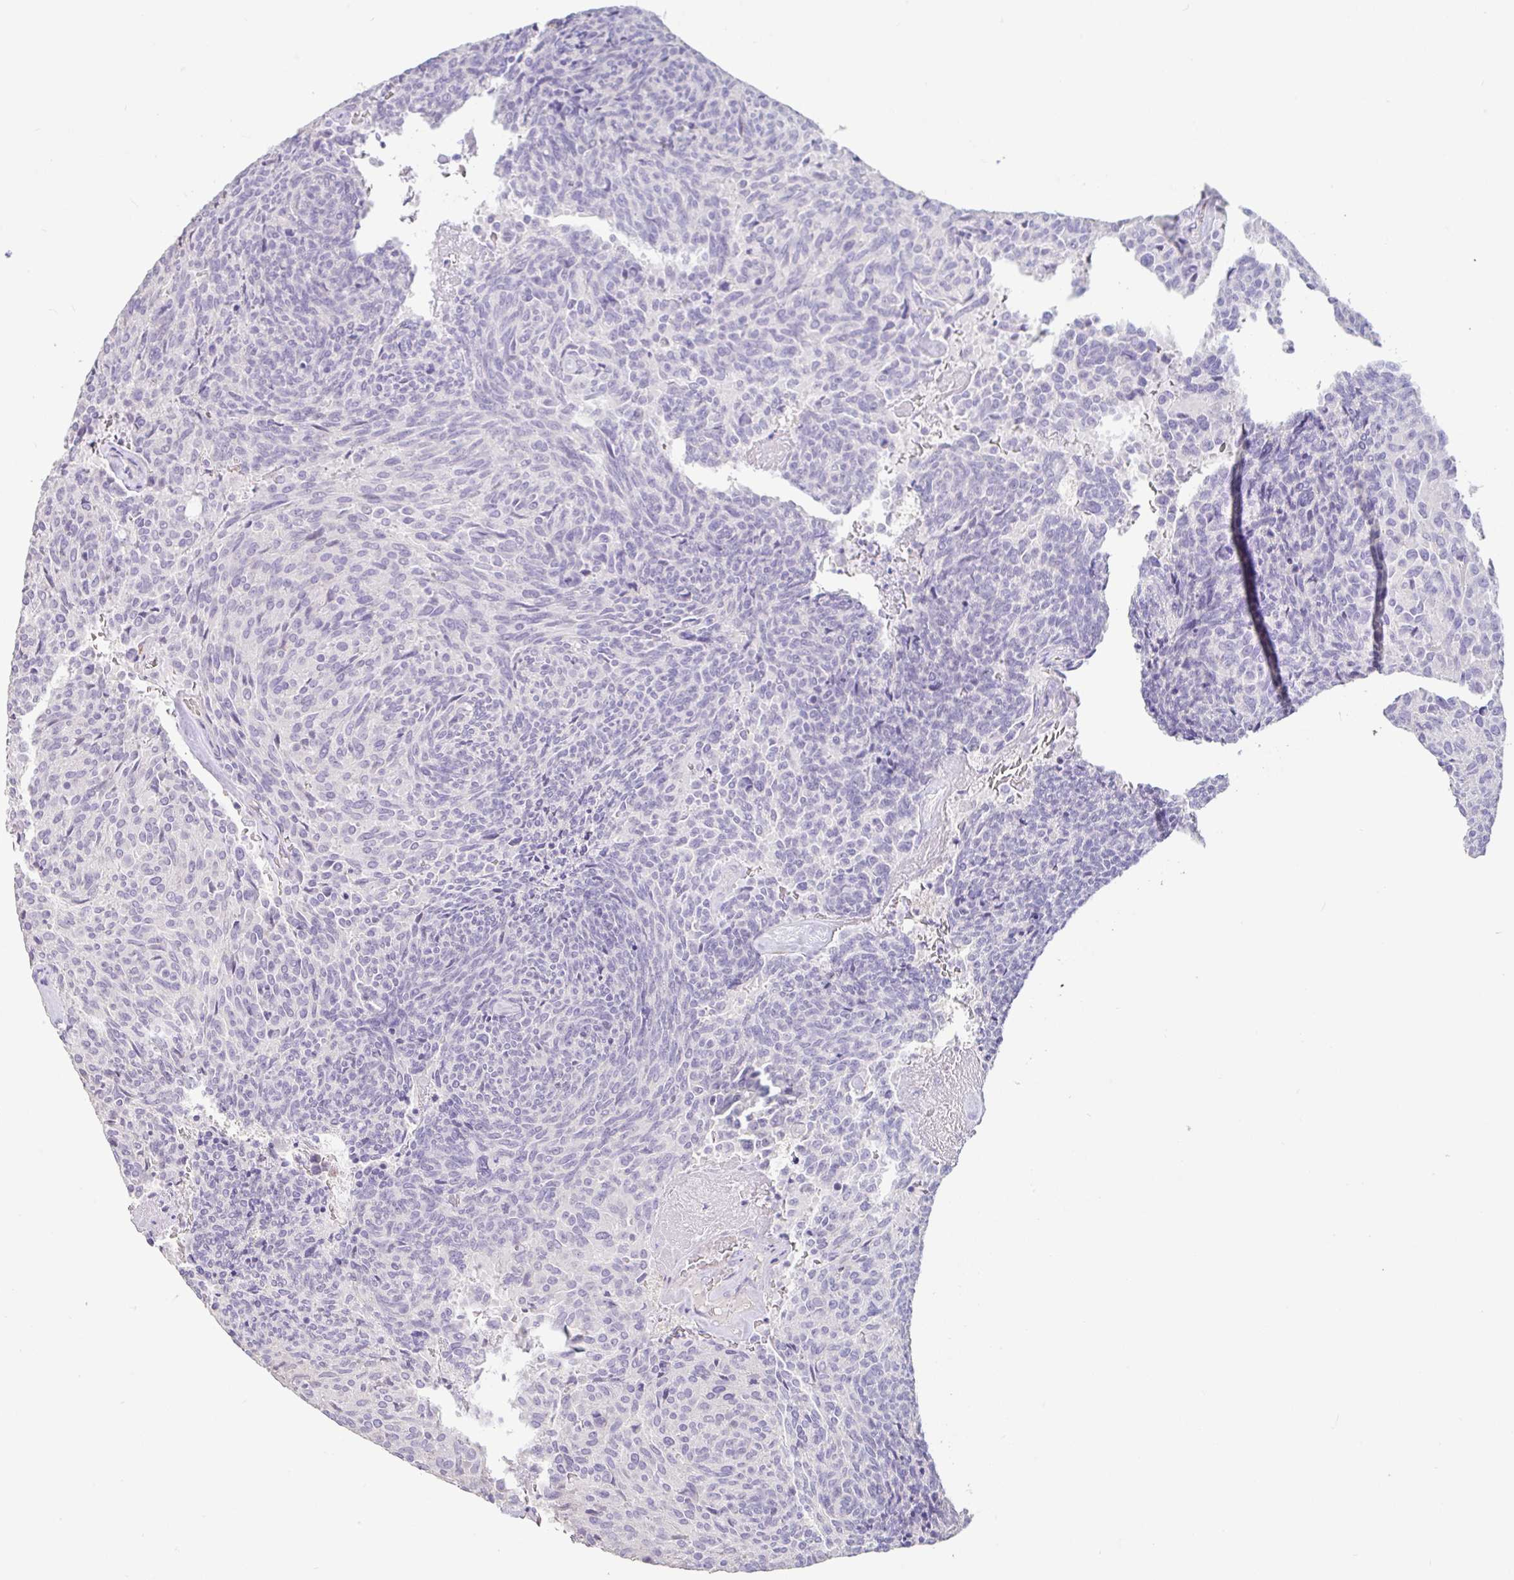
{"staining": {"intensity": "negative", "quantity": "none", "location": "none"}, "tissue": "carcinoid", "cell_type": "Tumor cells", "image_type": "cancer", "snomed": [{"axis": "morphology", "description": "Carcinoid, malignant, NOS"}, {"axis": "topography", "description": "Pancreas"}], "caption": "Tumor cells show no significant expression in malignant carcinoid.", "gene": "PYGM", "patient": {"sex": "female", "age": 54}}